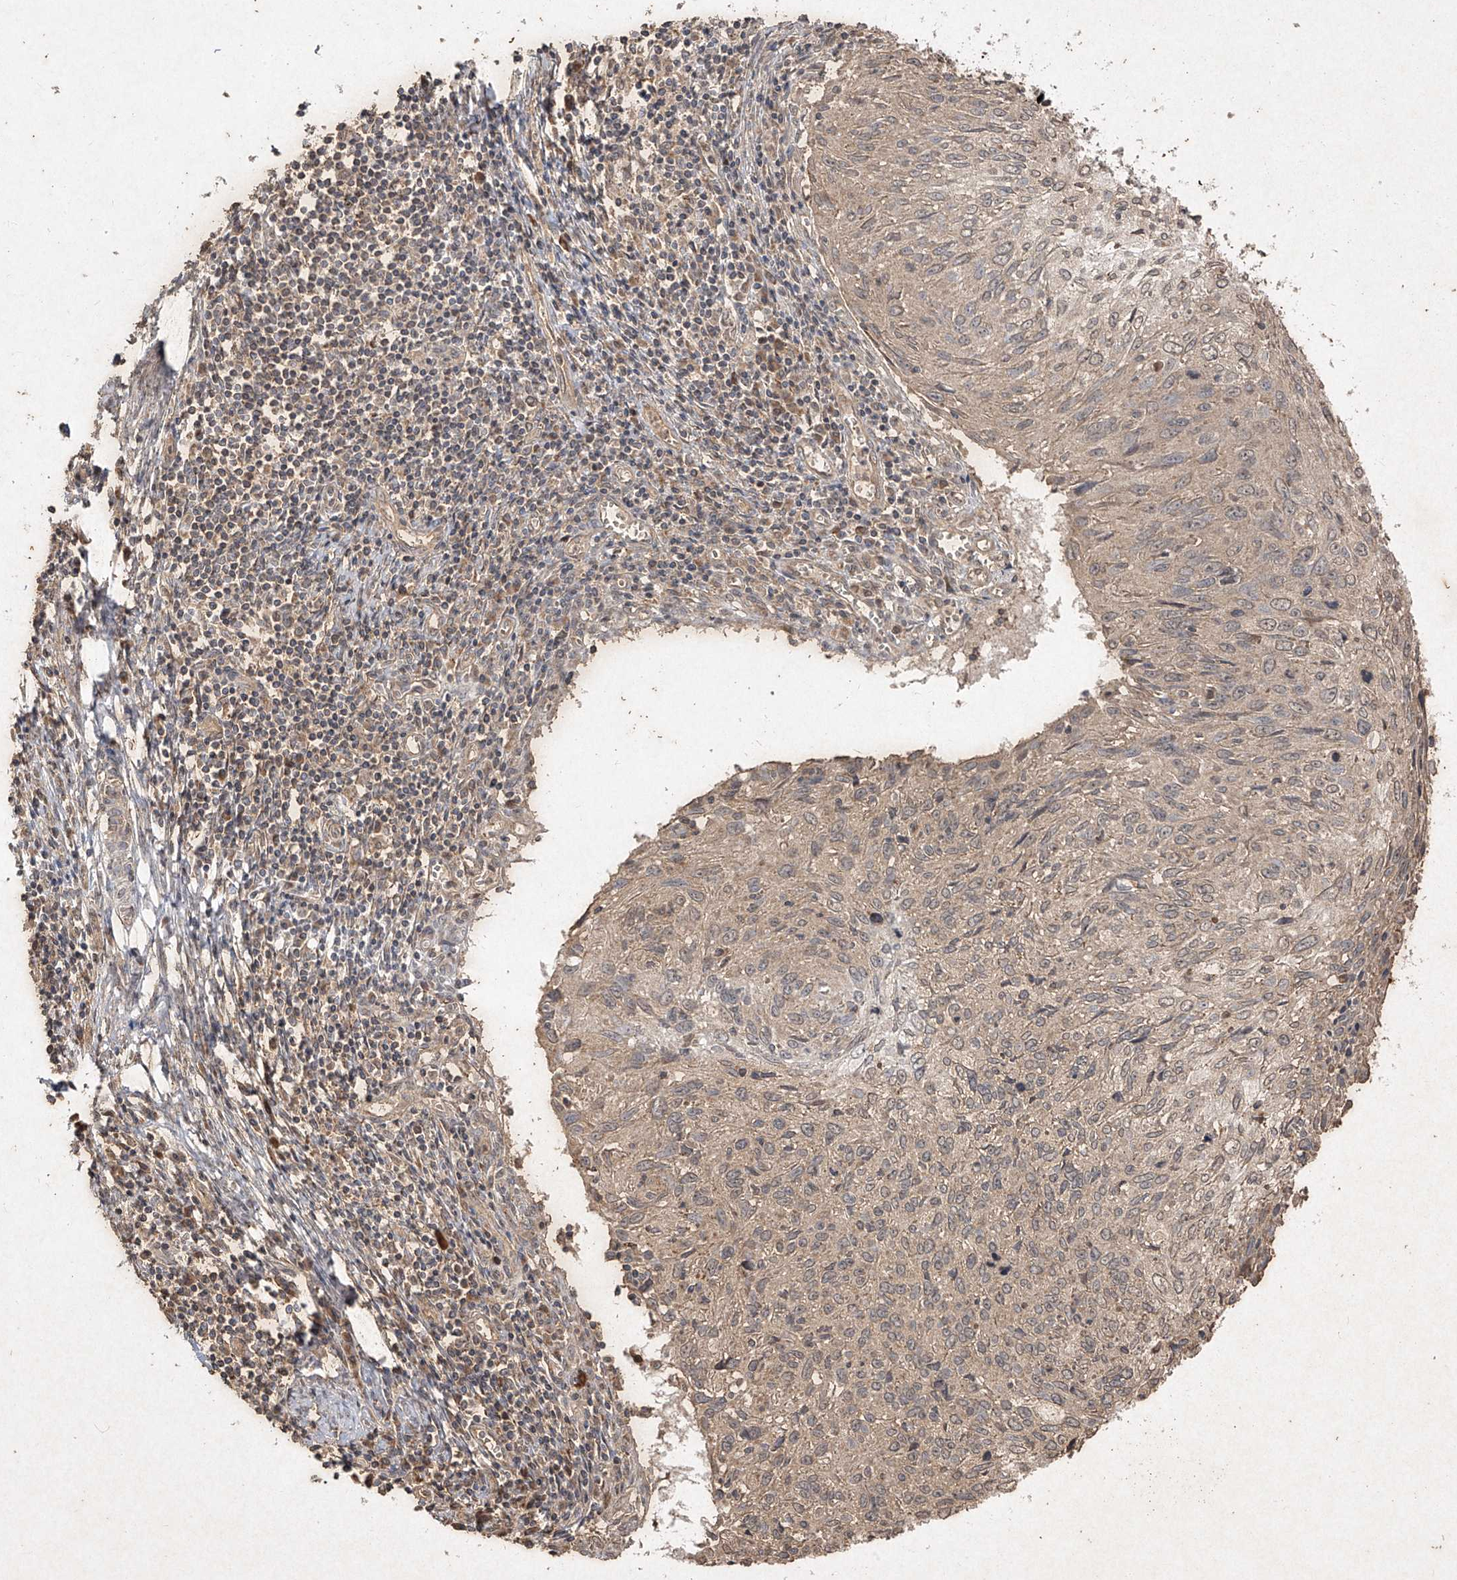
{"staining": {"intensity": "weak", "quantity": ">75%", "location": "cytoplasmic/membranous,nuclear"}, "tissue": "cervical cancer", "cell_type": "Tumor cells", "image_type": "cancer", "snomed": [{"axis": "morphology", "description": "Squamous cell carcinoma, NOS"}, {"axis": "topography", "description": "Cervix"}], "caption": "Squamous cell carcinoma (cervical) tissue demonstrates weak cytoplasmic/membranous and nuclear expression in about >75% of tumor cells The protein is stained brown, and the nuclei are stained in blue (DAB (3,3'-diaminobenzidine) IHC with brightfield microscopy, high magnification).", "gene": "ABCD3", "patient": {"sex": "female", "age": 51}}